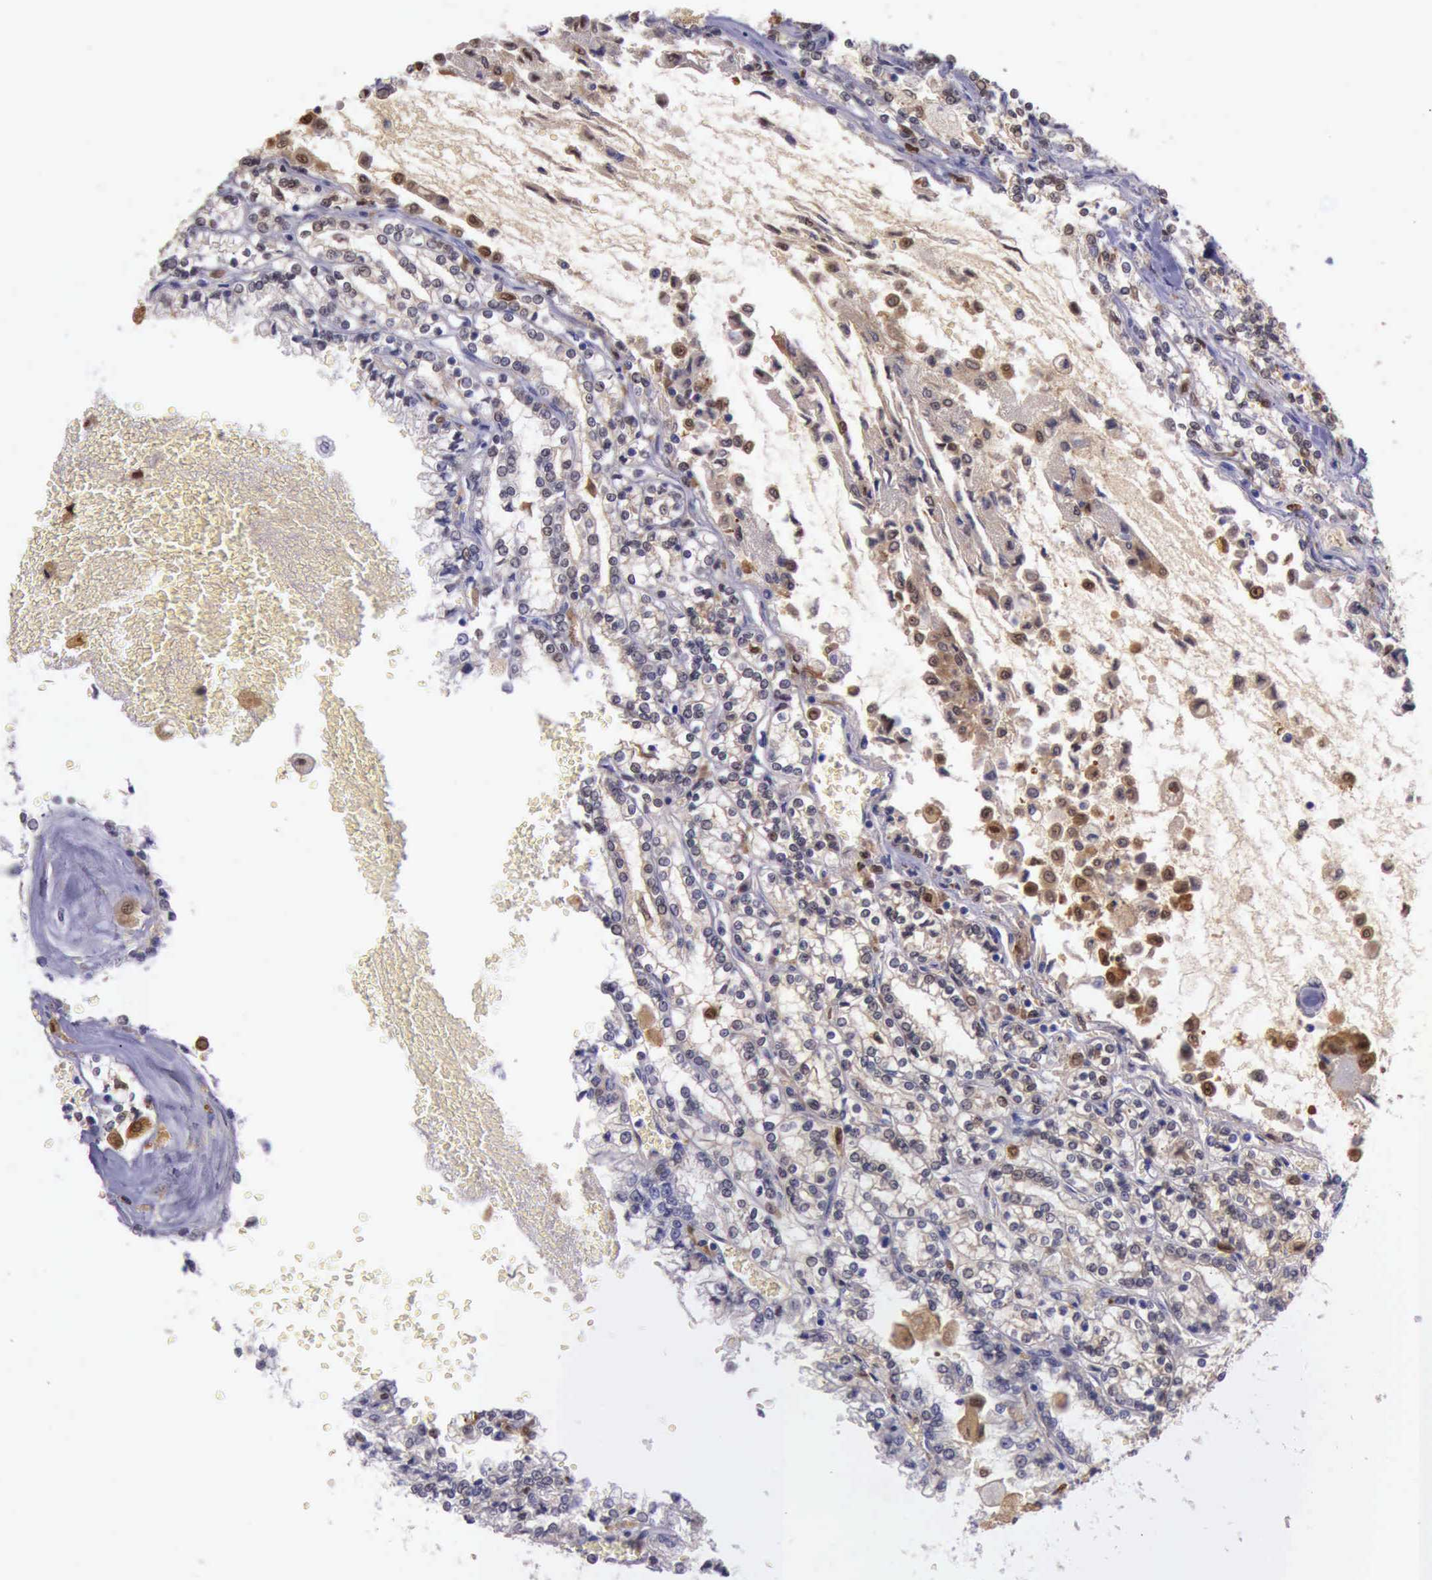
{"staining": {"intensity": "moderate", "quantity": "<25%", "location": "cytoplasmic/membranous,nuclear"}, "tissue": "renal cancer", "cell_type": "Tumor cells", "image_type": "cancer", "snomed": [{"axis": "morphology", "description": "Adenocarcinoma, NOS"}, {"axis": "topography", "description": "Kidney"}], "caption": "Immunohistochemistry (IHC) of adenocarcinoma (renal) exhibits low levels of moderate cytoplasmic/membranous and nuclear expression in approximately <25% of tumor cells.", "gene": "TYMP", "patient": {"sex": "female", "age": 56}}